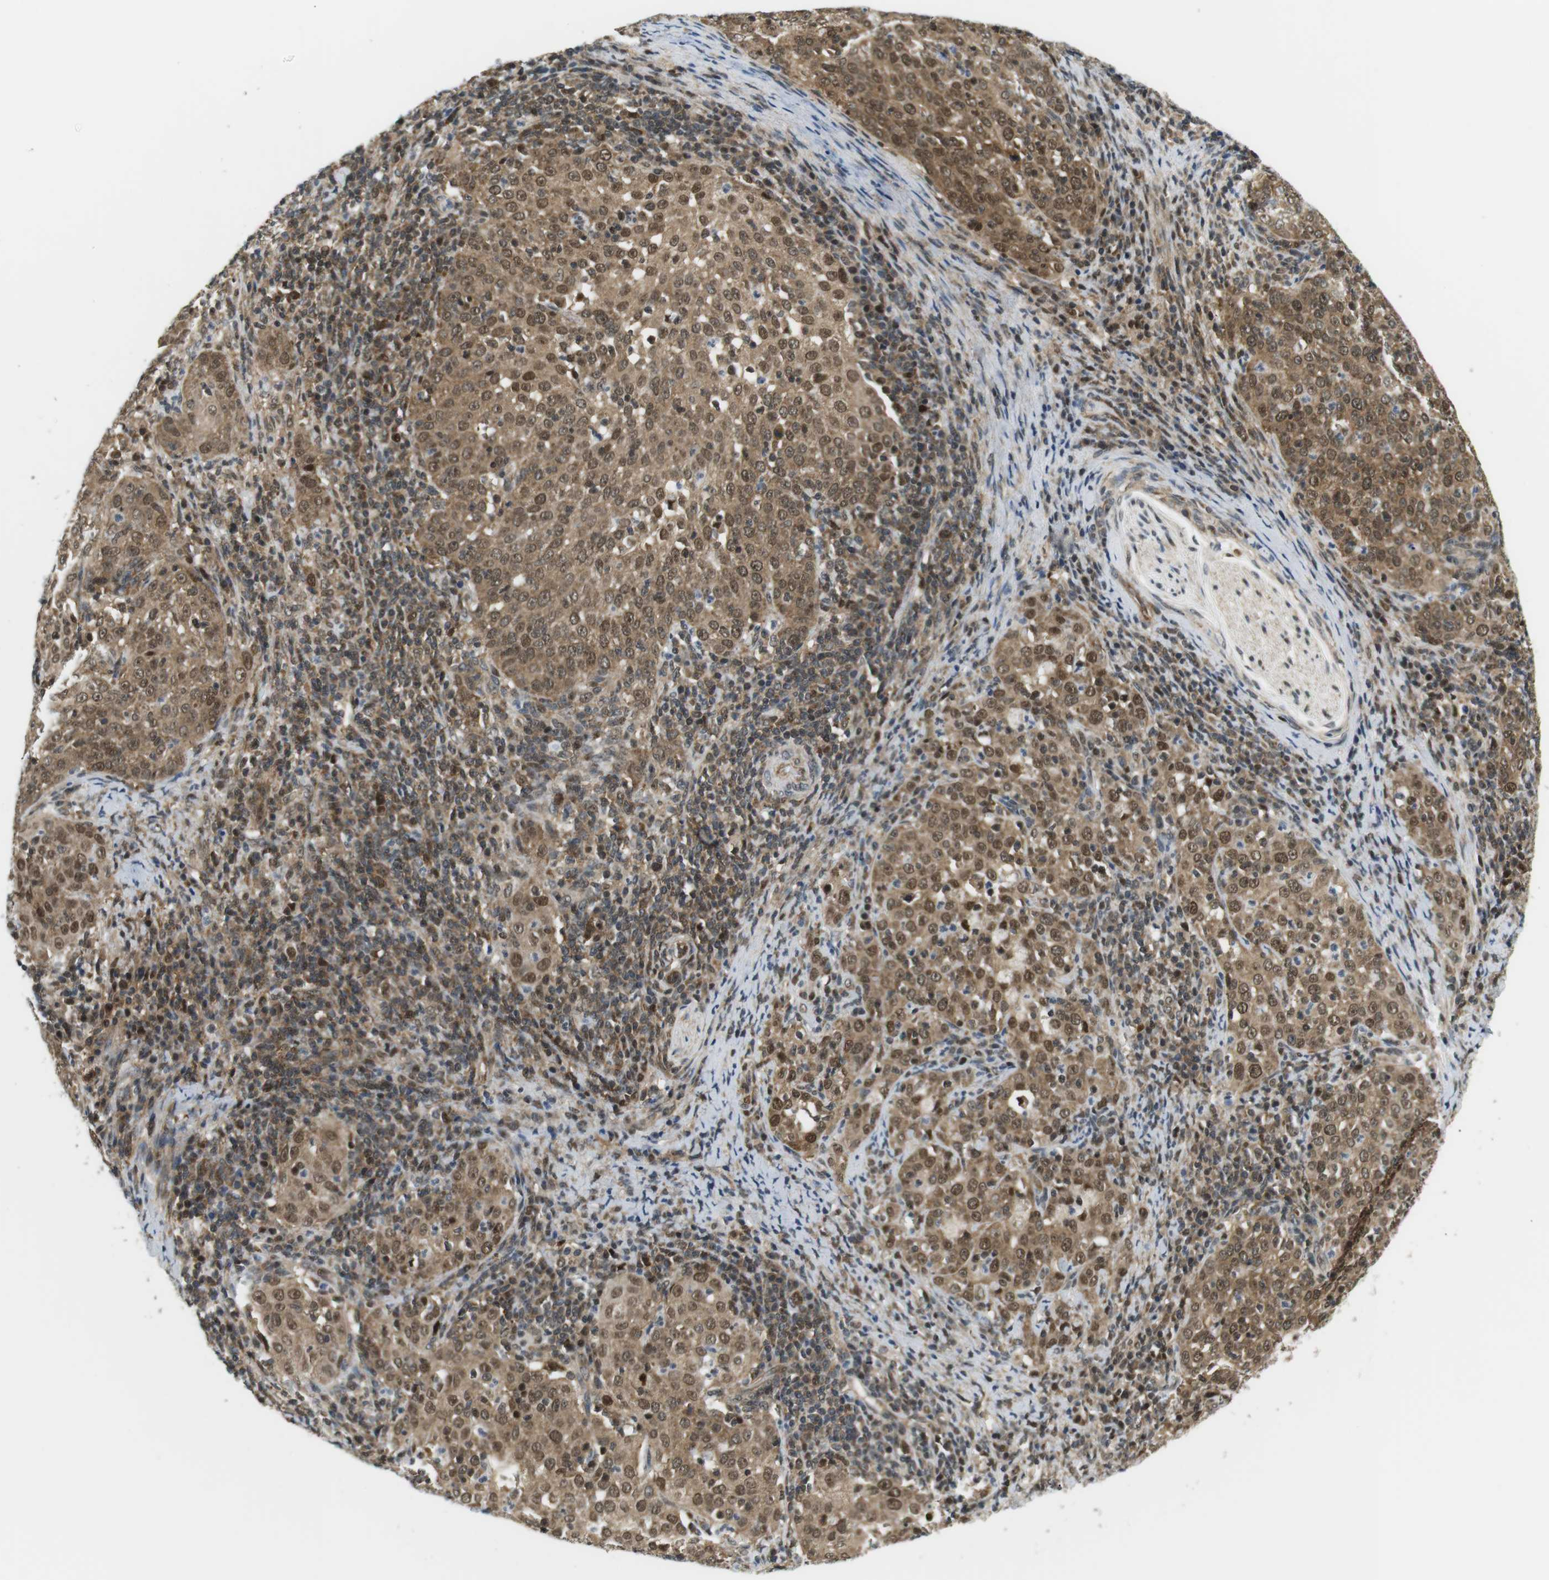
{"staining": {"intensity": "moderate", "quantity": ">75%", "location": "cytoplasmic/membranous,nuclear"}, "tissue": "cervical cancer", "cell_type": "Tumor cells", "image_type": "cancer", "snomed": [{"axis": "morphology", "description": "Squamous cell carcinoma, NOS"}, {"axis": "topography", "description": "Cervix"}], "caption": "Squamous cell carcinoma (cervical) stained for a protein reveals moderate cytoplasmic/membranous and nuclear positivity in tumor cells. (DAB (3,3'-diaminobenzidine) IHC with brightfield microscopy, high magnification).", "gene": "CSNK2B", "patient": {"sex": "female", "age": 51}}